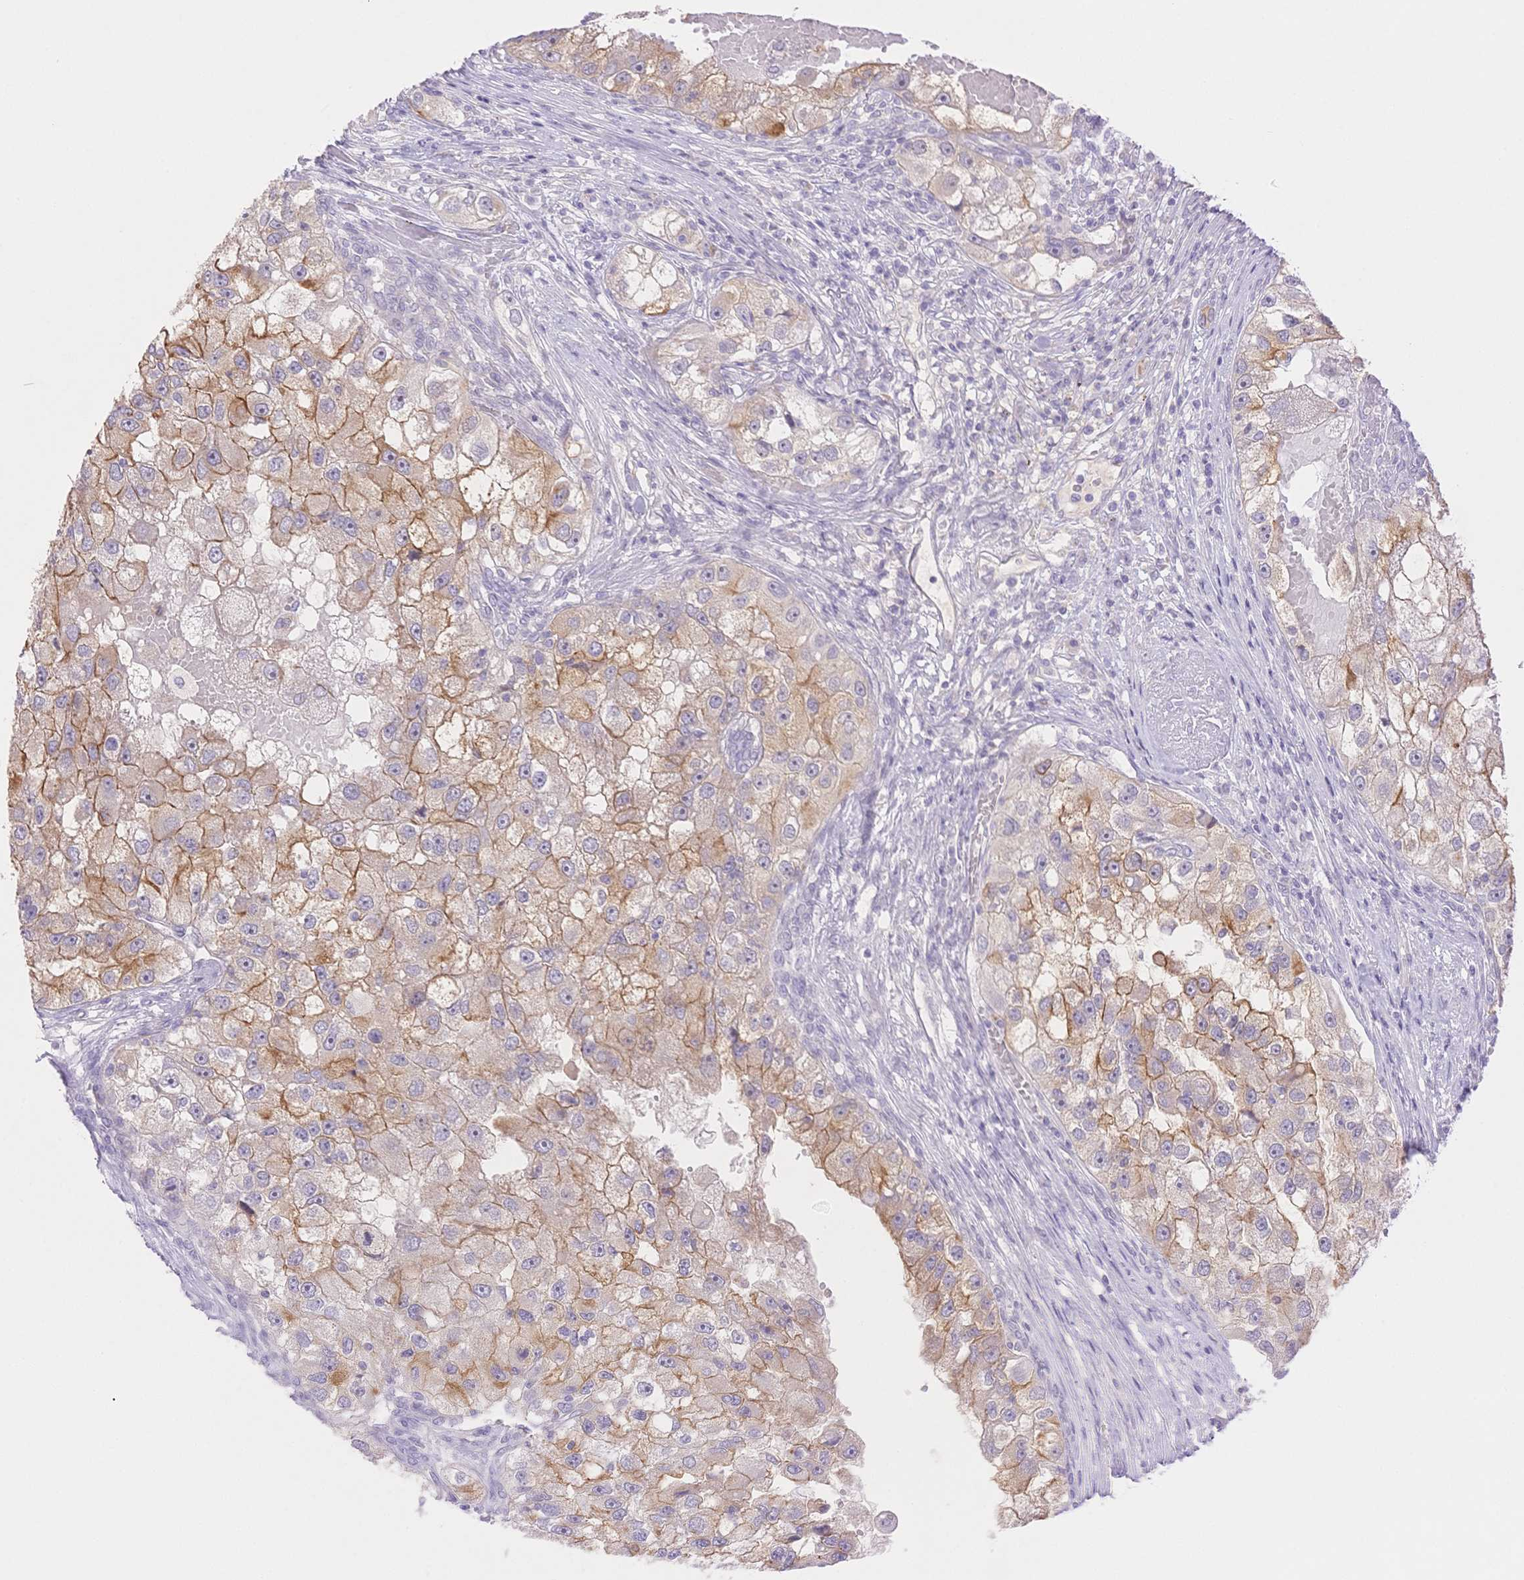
{"staining": {"intensity": "moderate", "quantity": "25%-75%", "location": "cytoplasmic/membranous"}, "tissue": "renal cancer", "cell_type": "Tumor cells", "image_type": "cancer", "snomed": [{"axis": "morphology", "description": "Adenocarcinoma, NOS"}, {"axis": "topography", "description": "Kidney"}], "caption": "Renal cancer stained with a brown dye exhibits moderate cytoplasmic/membranous positive positivity in approximately 25%-75% of tumor cells.", "gene": "WDR54", "patient": {"sex": "male", "age": 63}}